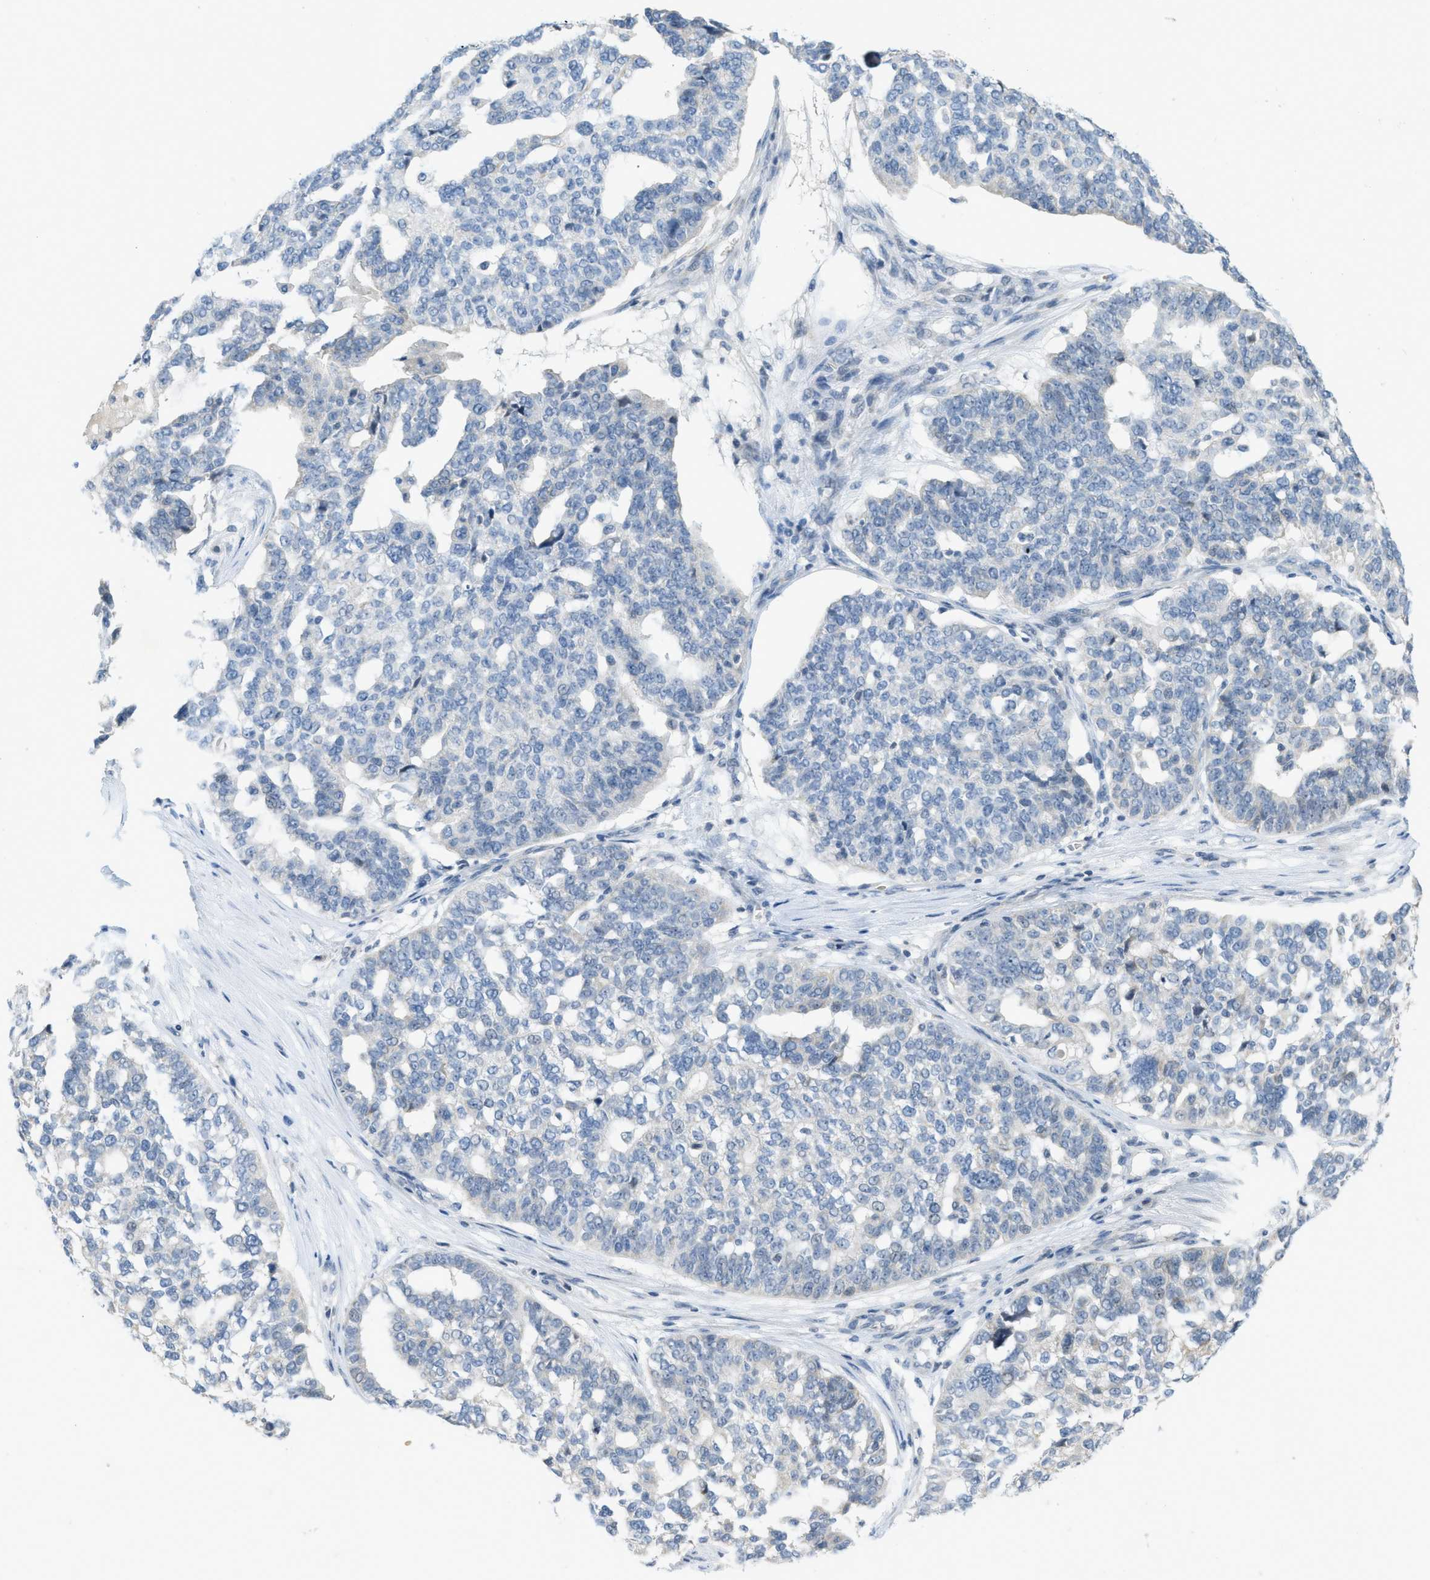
{"staining": {"intensity": "negative", "quantity": "none", "location": "none"}, "tissue": "ovarian cancer", "cell_type": "Tumor cells", "image_type": "cancer", "snomed": [{"axis": "morphology", "description": "Cystadenocarcinoma, serous, NOS"}, {"axis": "topography", "description": "Ovary"}], "caption": "Tumor cells show no significant staining in ovarian cancer.", "gene": "TXNDC2", "patient": {"sex": "female", "age": 59}}